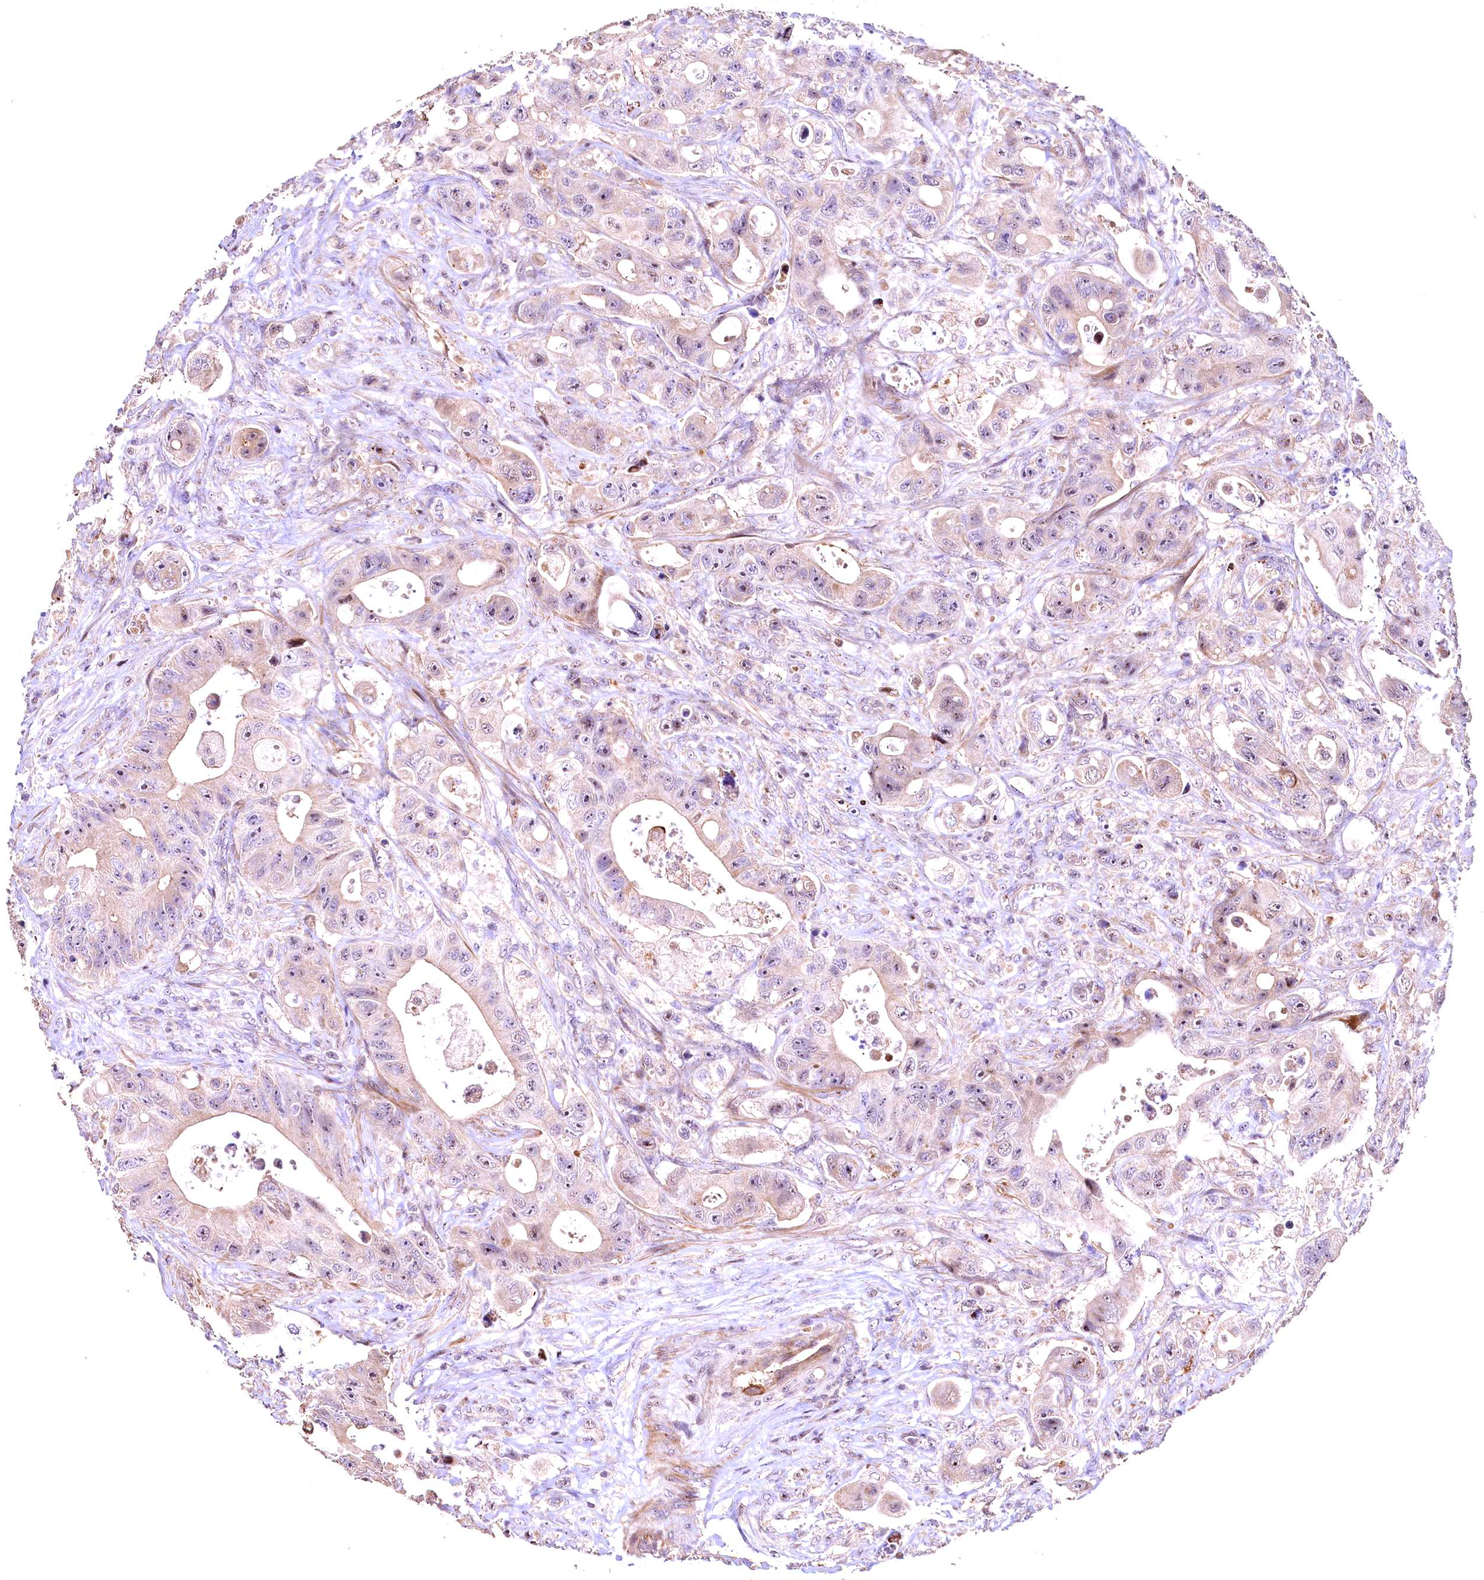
{"staining": {"intensity": "weak", "quantity": "25%-75%", "location": "cytoplasmic/membranous,nuclear"}, "tissue": "colorectal cancer", "cell_type": "Tumor cells", "image_type": "cancer", "snomed": [{"axis": "morphology", "description": "Adenocarcinoma, NOS"}, {"axis": "topography", "description": "Colon"}], "caption": "Immunohistochemistry micrograph of adenocarcinoma (colorectal) stained for a protein (brown), which displays low levels of weak cytoplasmic/membranous and nuclear positivity in approximately 25%-75% of tumor cells.", "gene": "FUZ", "patient": {"sex": "female", "age": 46}}